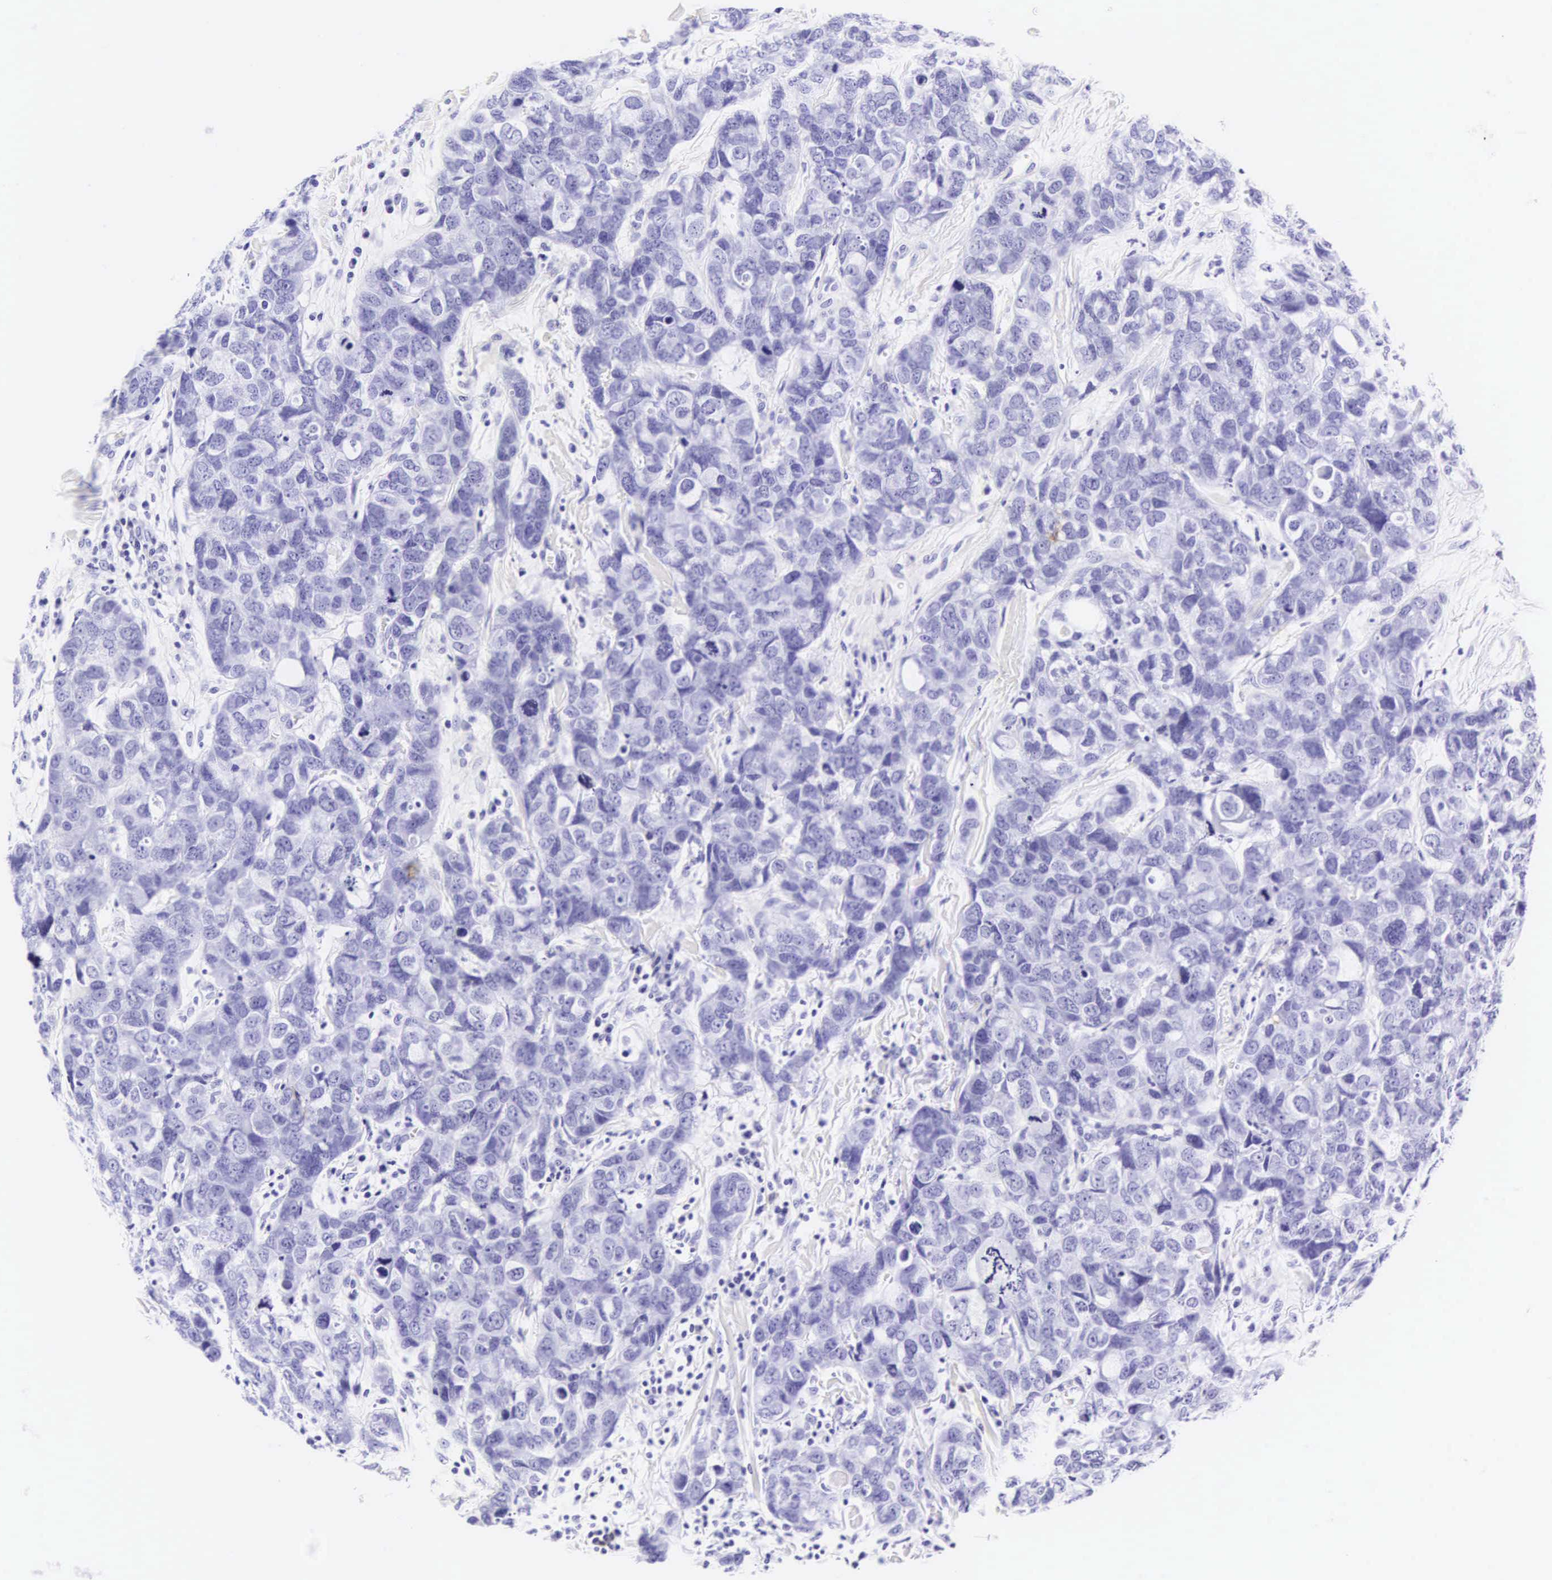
{"staining": {"intensity": "negative", "quantity": "none", "location": "none"}, "tissue": "breast cancer", "cell_type": "Tumor cells", "image_type": "cancer", "snomed": [{"axis": "morphology", "description": "Duct carcinoma"}, {"axis": "topography", "description": "Breast"}], "caption": "Immunohistochemistry photomicrograph of breast infiltrating ductal carcinoma stained for a protein (brown), which displays no positivity in tumor cells. (Stains: DAB (3,3'-diaminobenzidine) IHC with hematoxylin counter stain, Microscopy: brightfield microscopy at high magnification).", "gene": "CD1A", "patient": {"sex": "female", "age": 91}}